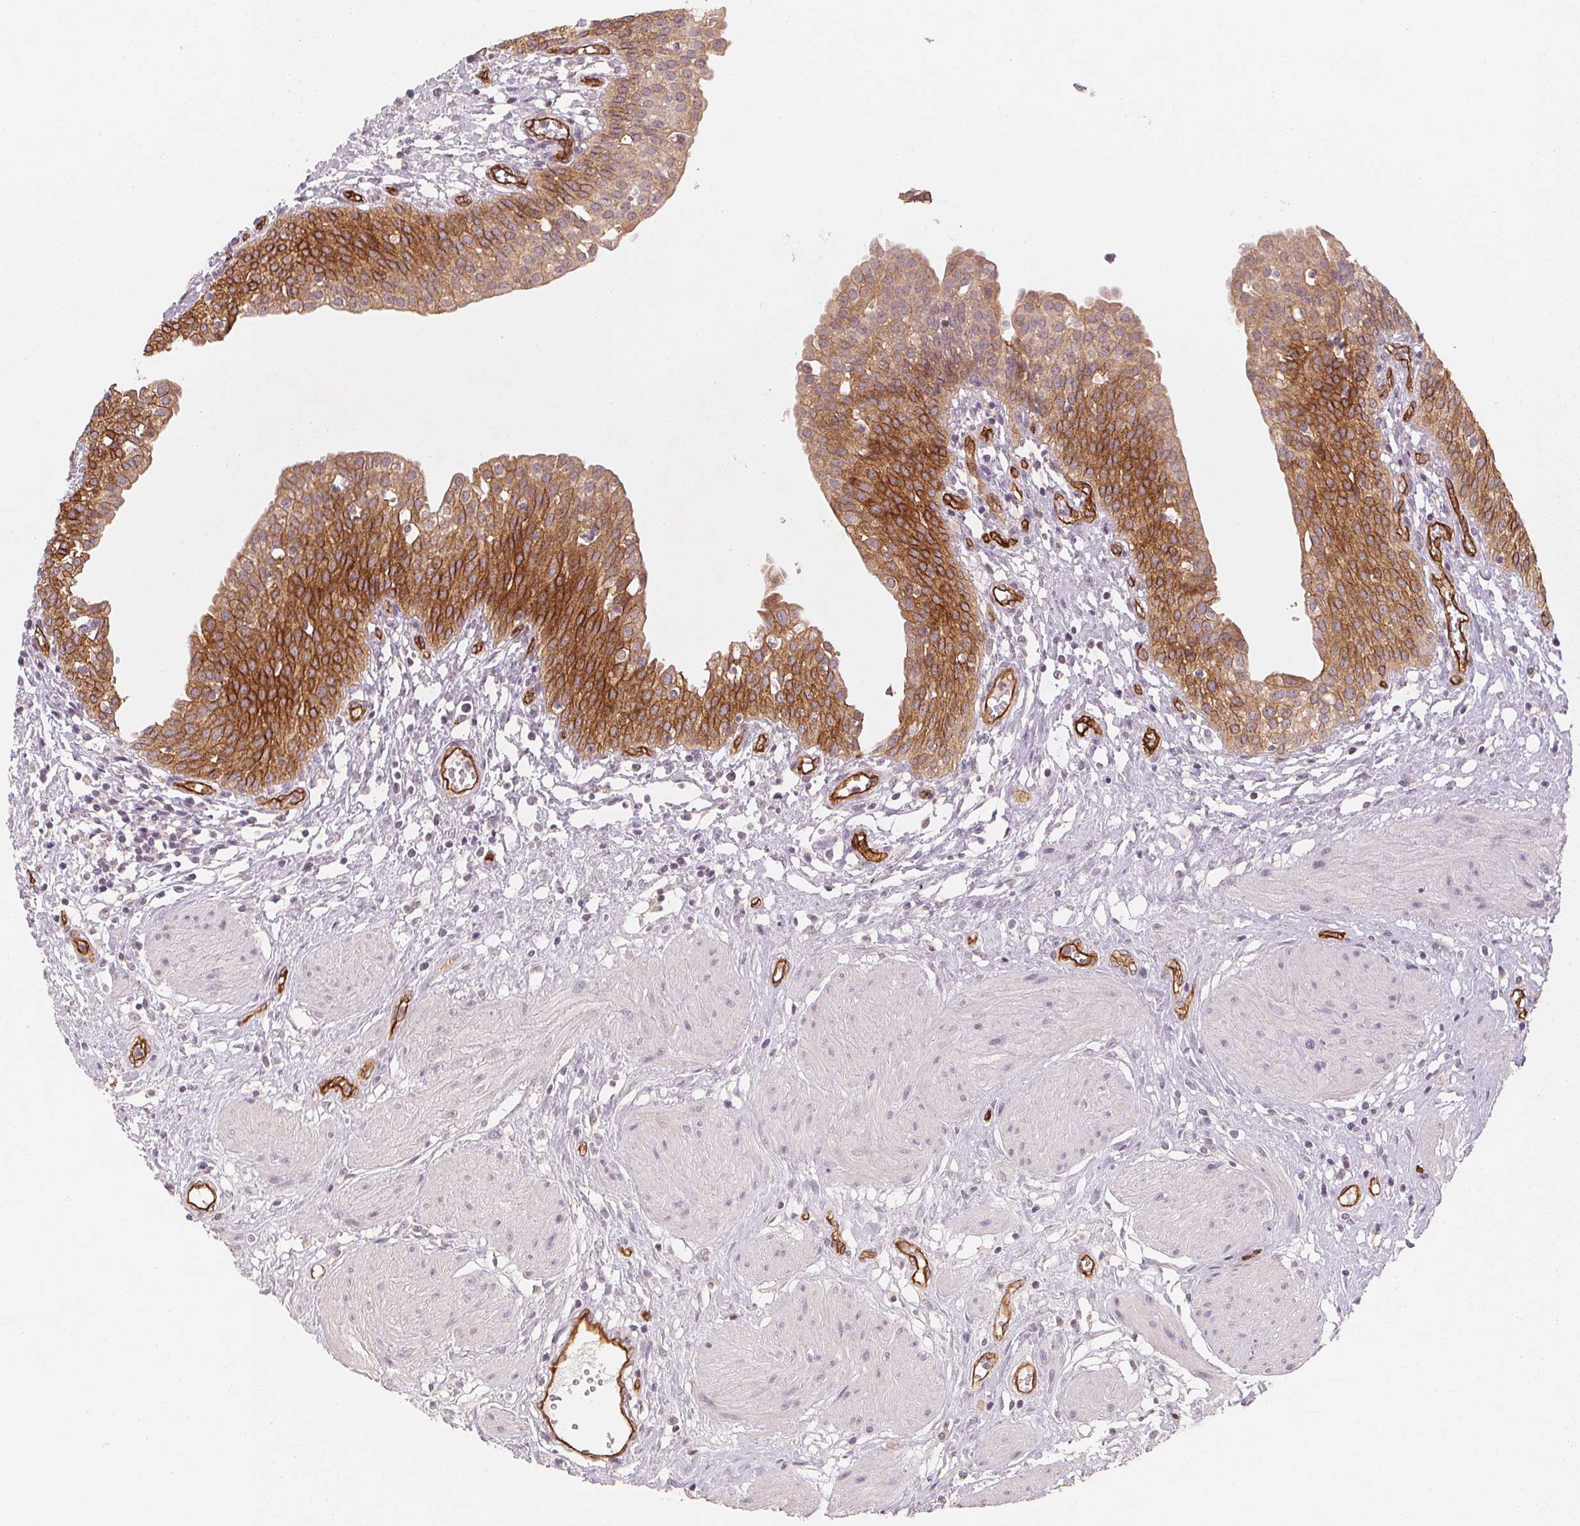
{"staining": {"intensity": "moderate", "quantity": "25%-75%", "location": "cytoplasmic/membranous"}, "tissue": "urinary bladder", "cell_type": "Urothelial cells", "image_type": "normal", "snomed": [{"axis": "morphology", "description": "Normal tissue, NOS"}, {"axis": "topography", "description": "Urinary bladder"}], "caption": "Immunohistochemistry (DAB) staining of unremarkable urinary bladder displays moderate cytoplasmic/membranous protein positivity in approximately 25%-75% of urothelial cells.", "gene": "CIB1", "patient": {"sex": "male", "age": 55}}